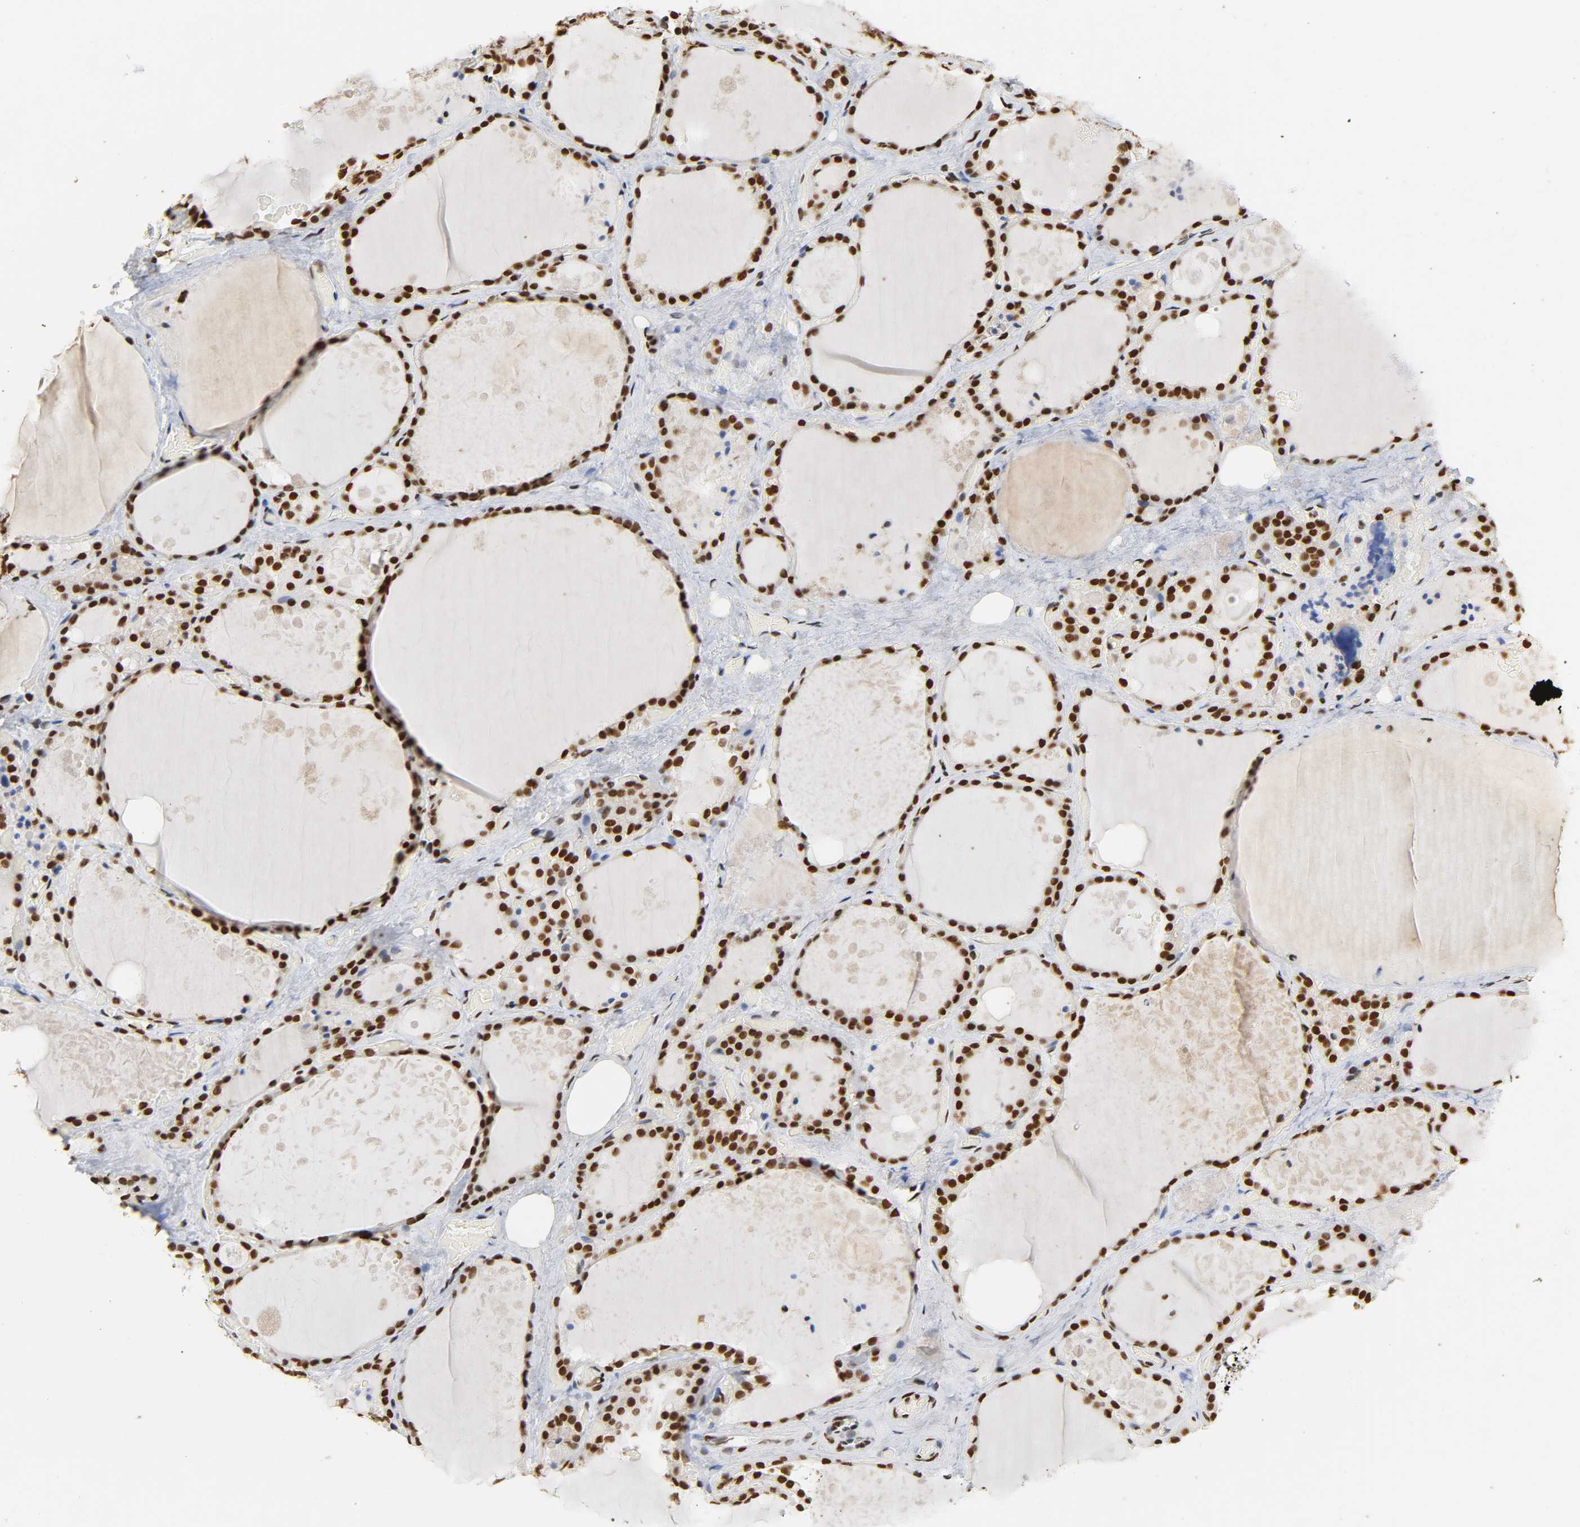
{"staining": {"intensity": "strong", "quantity": ">75%", "location": "nuclear"}, "tissue": "thyroid gland", "cell_type": "Glandular cells", "image_type": "normal", "snomed": [{"axis": "morphology", "description": "Normal tissue, NOS"}, {"axis": "topography", "description": "Thyroid gland"}], "caption": "A brown stain highlights strong nuclear positivity of a protein in glandular cells of benign human thyroid gland. Using DAB (brown) and hematoxylin (blue) stains, captured at high magnification using brightfield microscopy.", "gene": "HNRNPC", "patient": {"sex": "male", "age": 61}}